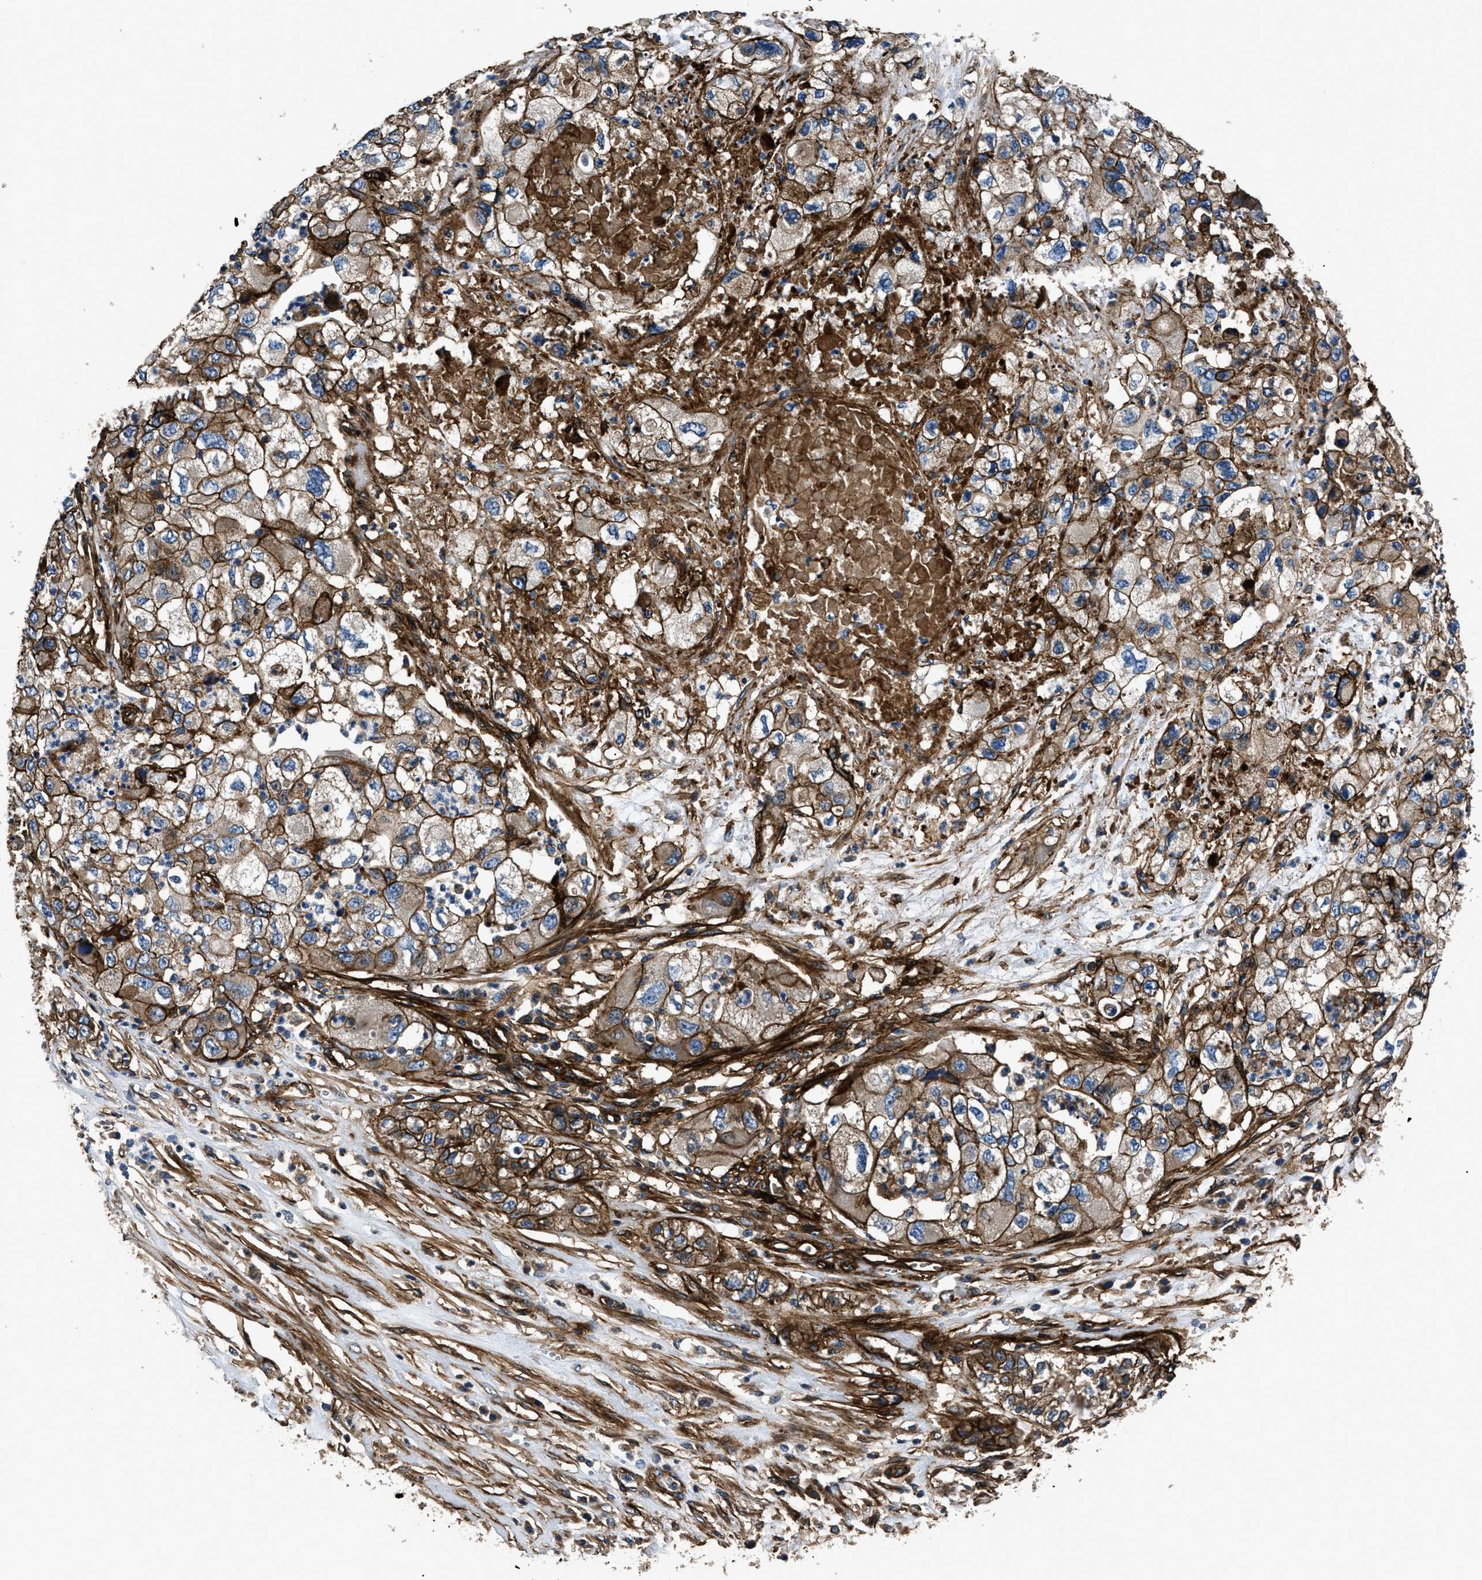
{"staining": {"intensity": "strong", "quantity": ">75%", "location": "cytoplasmic/membranous"}, "tissue": "pancreatic cancer", "cell_type": "Tumor cells", "image_type": "cancer", "snomed": [{"axis": "morphology", "description": "Adenocarcinoma, NOS"}, {"axis": "topography", "description": "Pancreas"}], "caption": "Immunohistochemistry (IHC) of human adenocarcinoma (pancreatic) reveals high levels of strong cytoplasmic/membranous expression in about >75% of tumor cells. The protein of interest is stained brown, and the nuclei are stained in blue (DAB (3,3'-diaminobenzidine) IHC with brightfield microscopy, high magnification).", "gene": "CD276", "patient": {"sex": "female", "age": 78}}